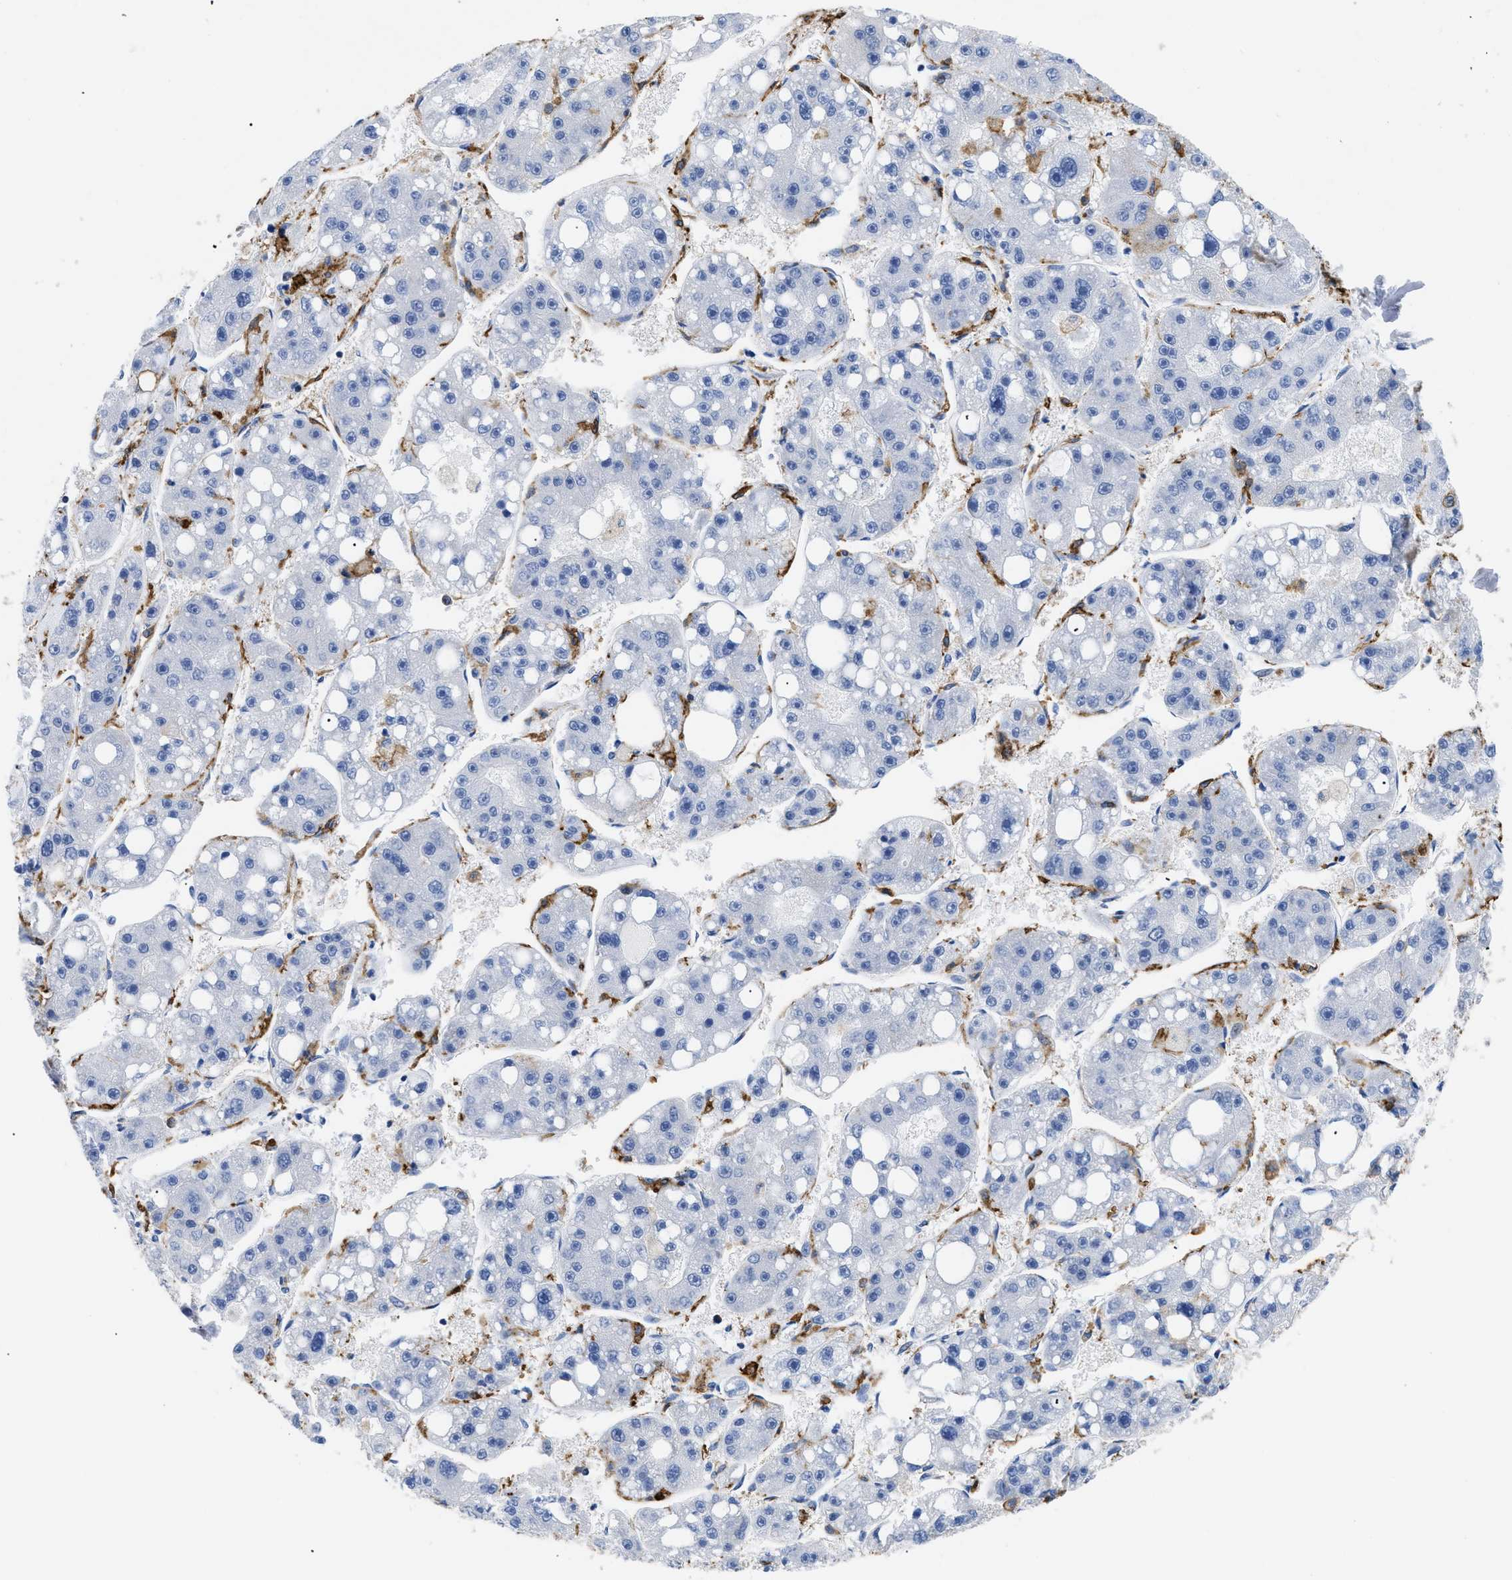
{"staining": {"intensity": "negative", "quantity": "none", "location": "none"}, "tissue": "liver cancer", "cell_type": "Tumor cells", "image_type": "cancer", "snomed": [{"axis": "morphology", "description": "Carcinoma, Hepatocellular, NOS"}, {"axis": "topography", "description": "Liver"}], "caption": "This is an IHC histopathology image of human liver hepatocellular carcinoma. There is no staining in tumor cells.", "gene": "HLA-DPA1", "patient": {"sex": "female", "age": 61}}